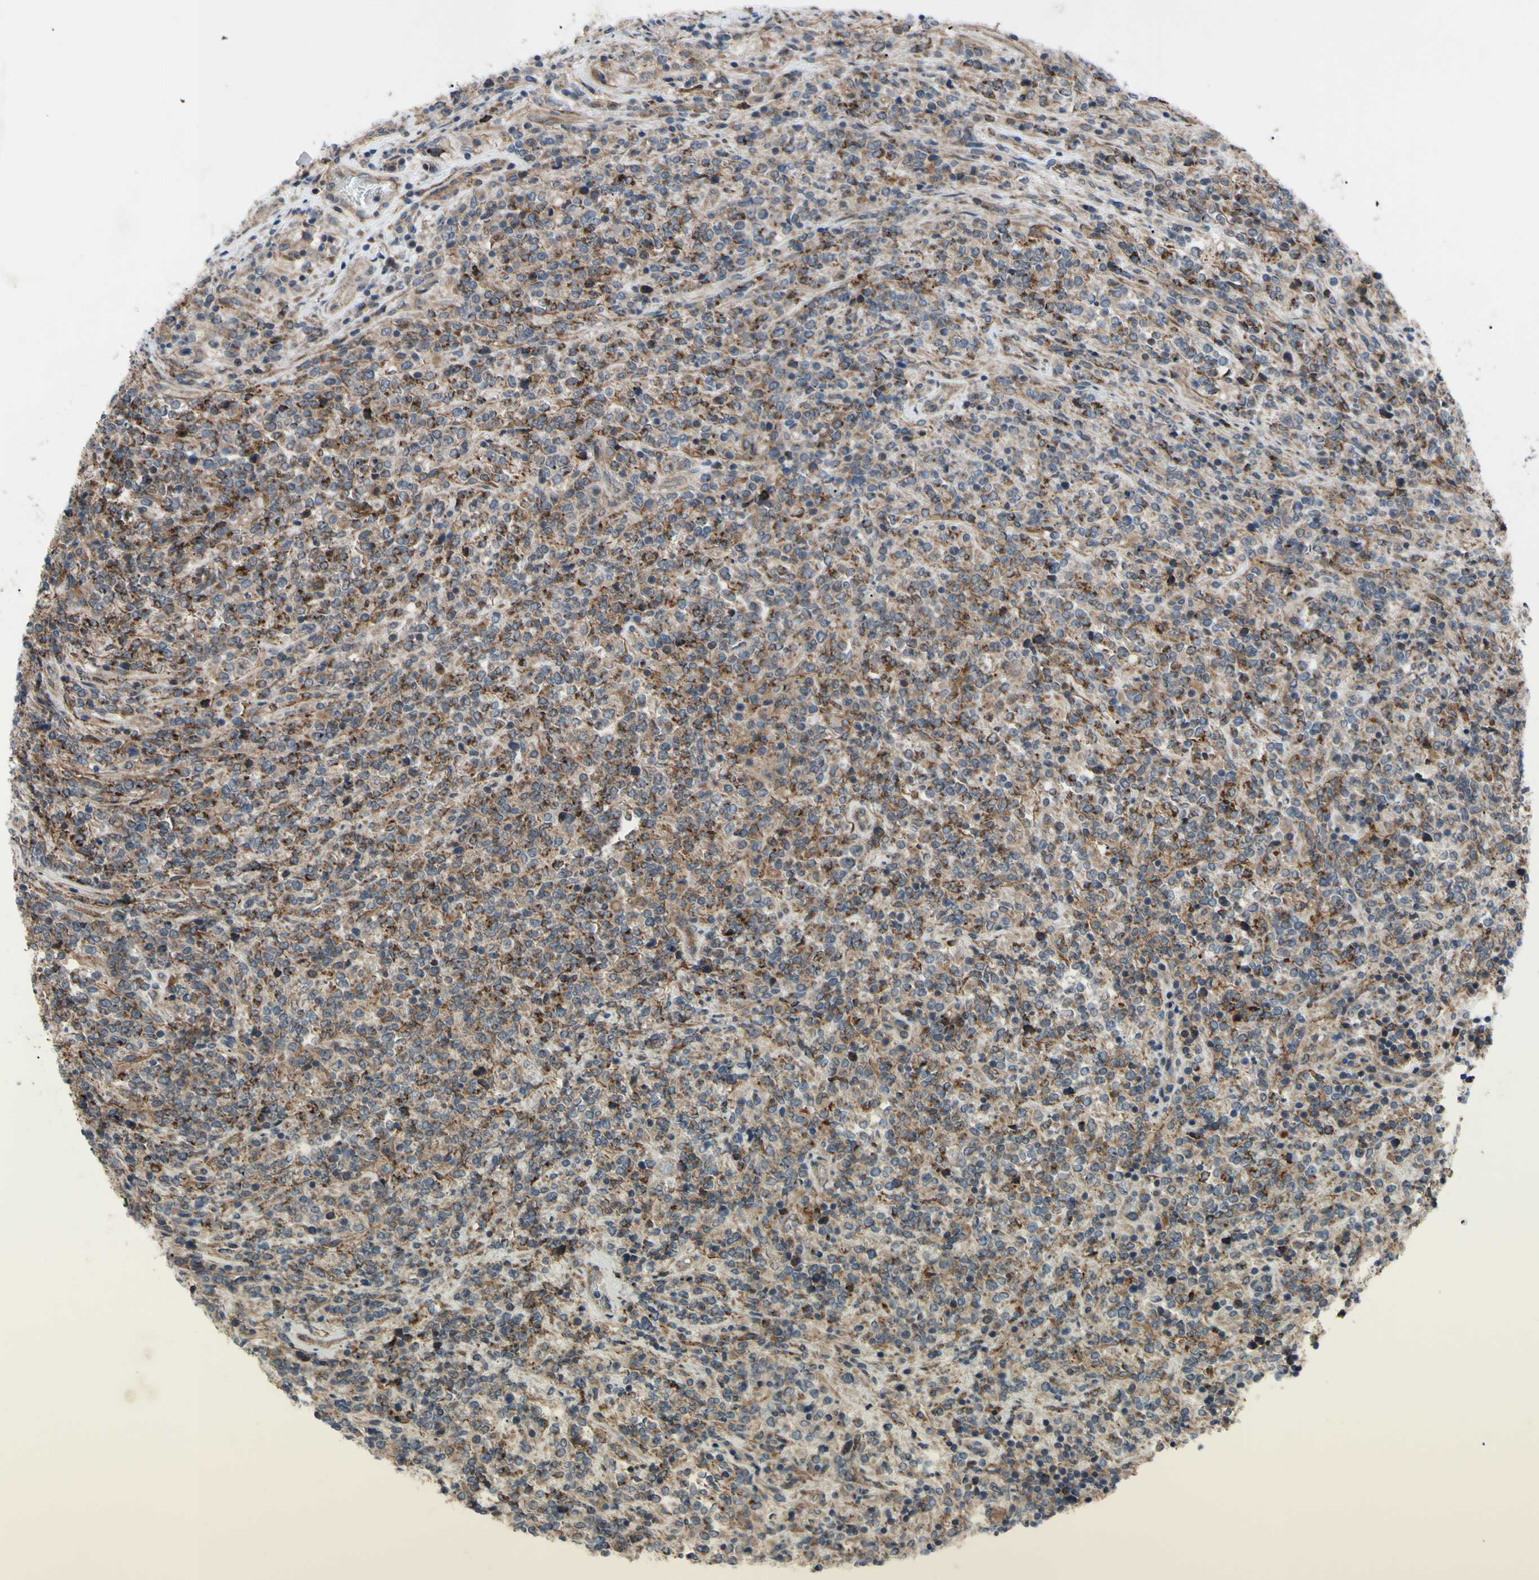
{"staining": {"intensity": "moderate", "quantity": ">75%", "location": "cytoplasmic/membranous"}, "tissue": "lymphoma", "cell_type": "Tumor cells", "image_type": "cancer", "snomed": [{"axis": "morphology", "description": "Malignant lymphoma, non-Hodgkin's type, High grade"}, {"axis": "topography", "description": "Soft tissue"}], "caption": "A medium amount of moderate cytoplasmic/membranous staining is seen in about >75% of tumor cells in lymphoma tissue. (Brightfield microscopy of DAB IHC at high magnification).", "gene": "SVIL", "patient": {"sex": "male", "age": 18}}